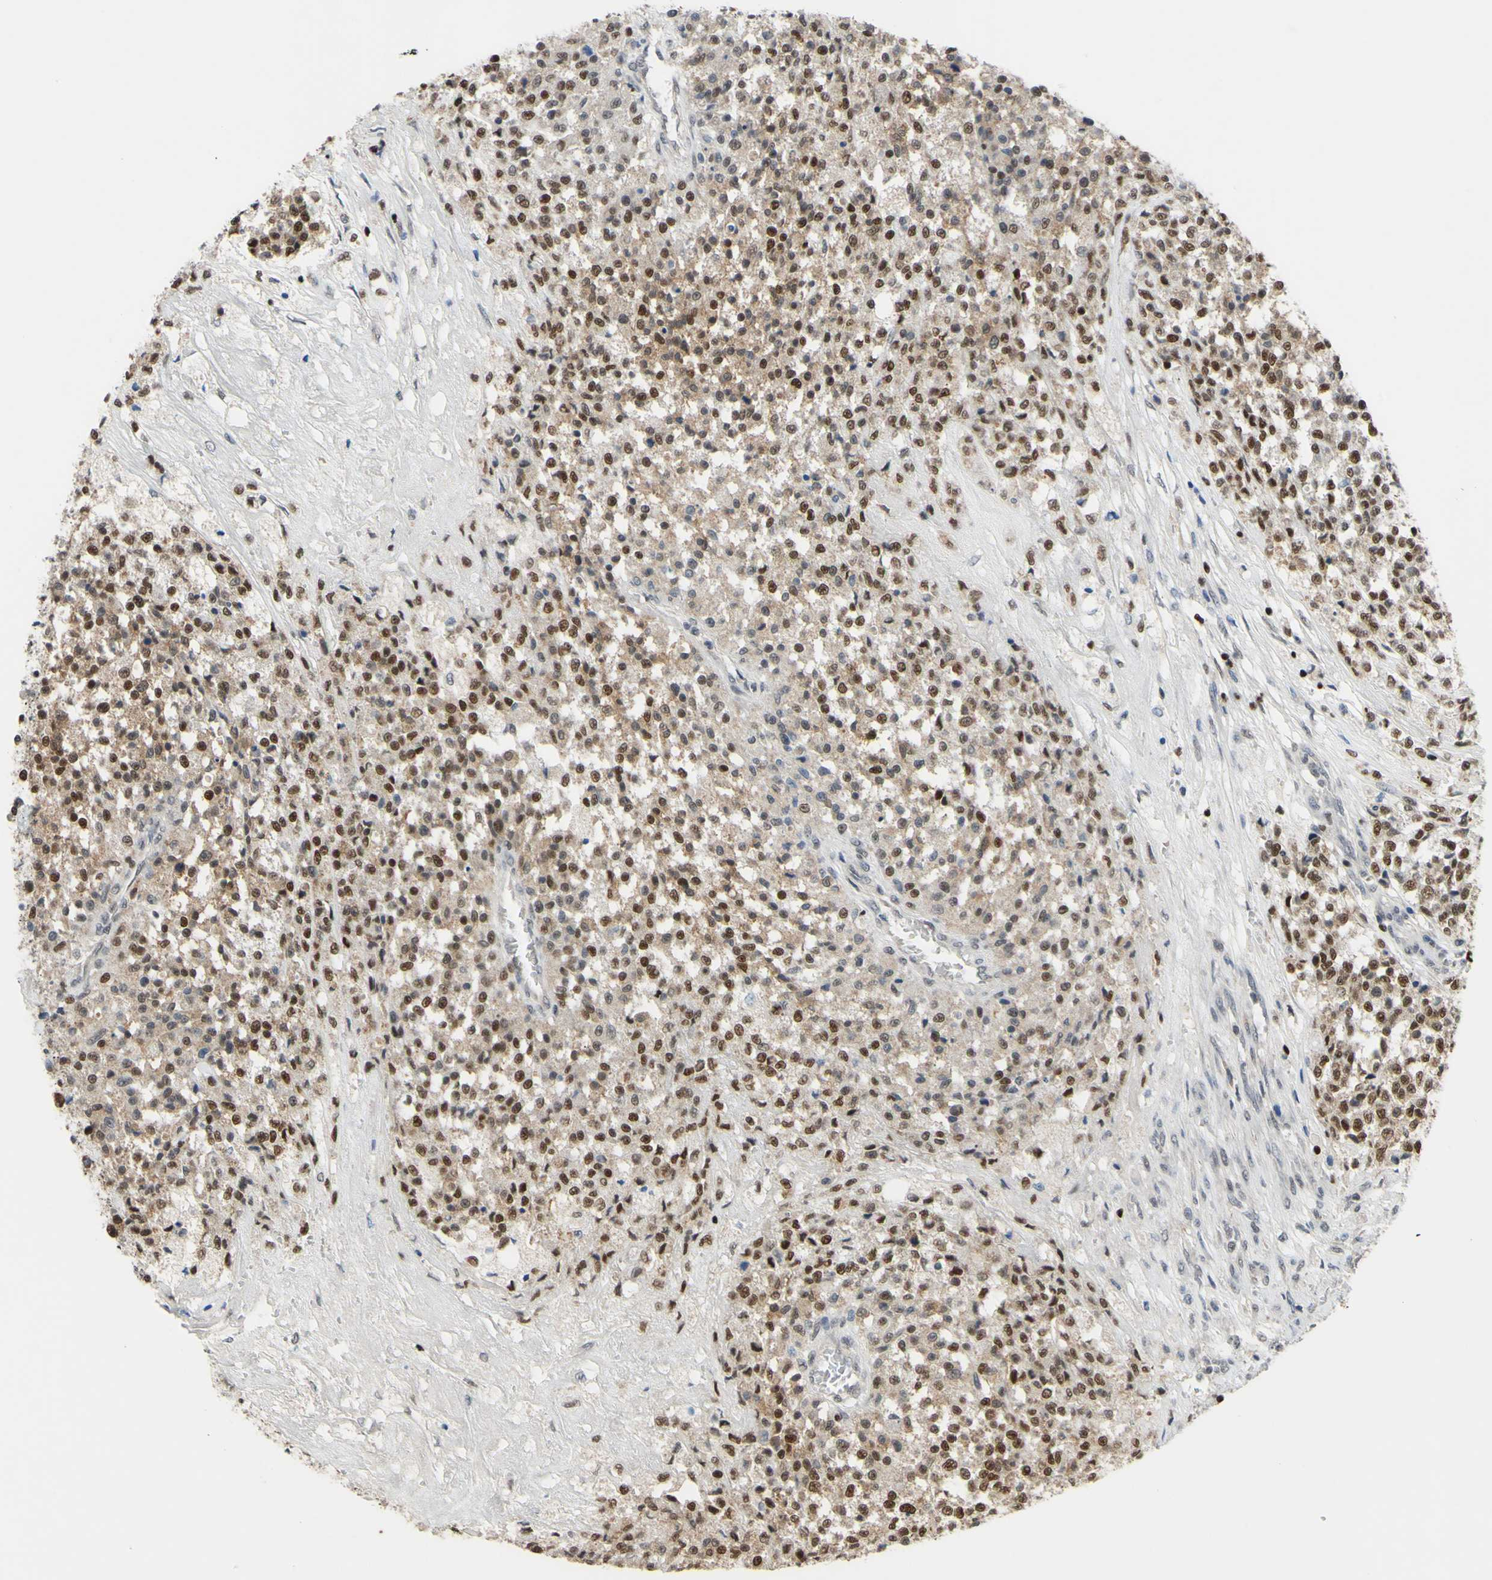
{"staining": {"intensity": "moderate", "quantity": ">75%", "location": "cytoplasmic/membranous,nuclear"}, "tissue": "testis cancer", "cell_type": "Tumor cells", "image_type": "cancer", "snomed": [{"axis": "morphology", "description": "Seminoma, NOS"}, {"axis": "topography", "description": "Testis"}], "caption": "Testis cancer stained with immunohistochemistry displays moderate cytoplasmic/membranous and nuclear expression in approximately >75% of tumor cells.", "gene": "SP4", "patient": {"sex": "male", "age": 59}}